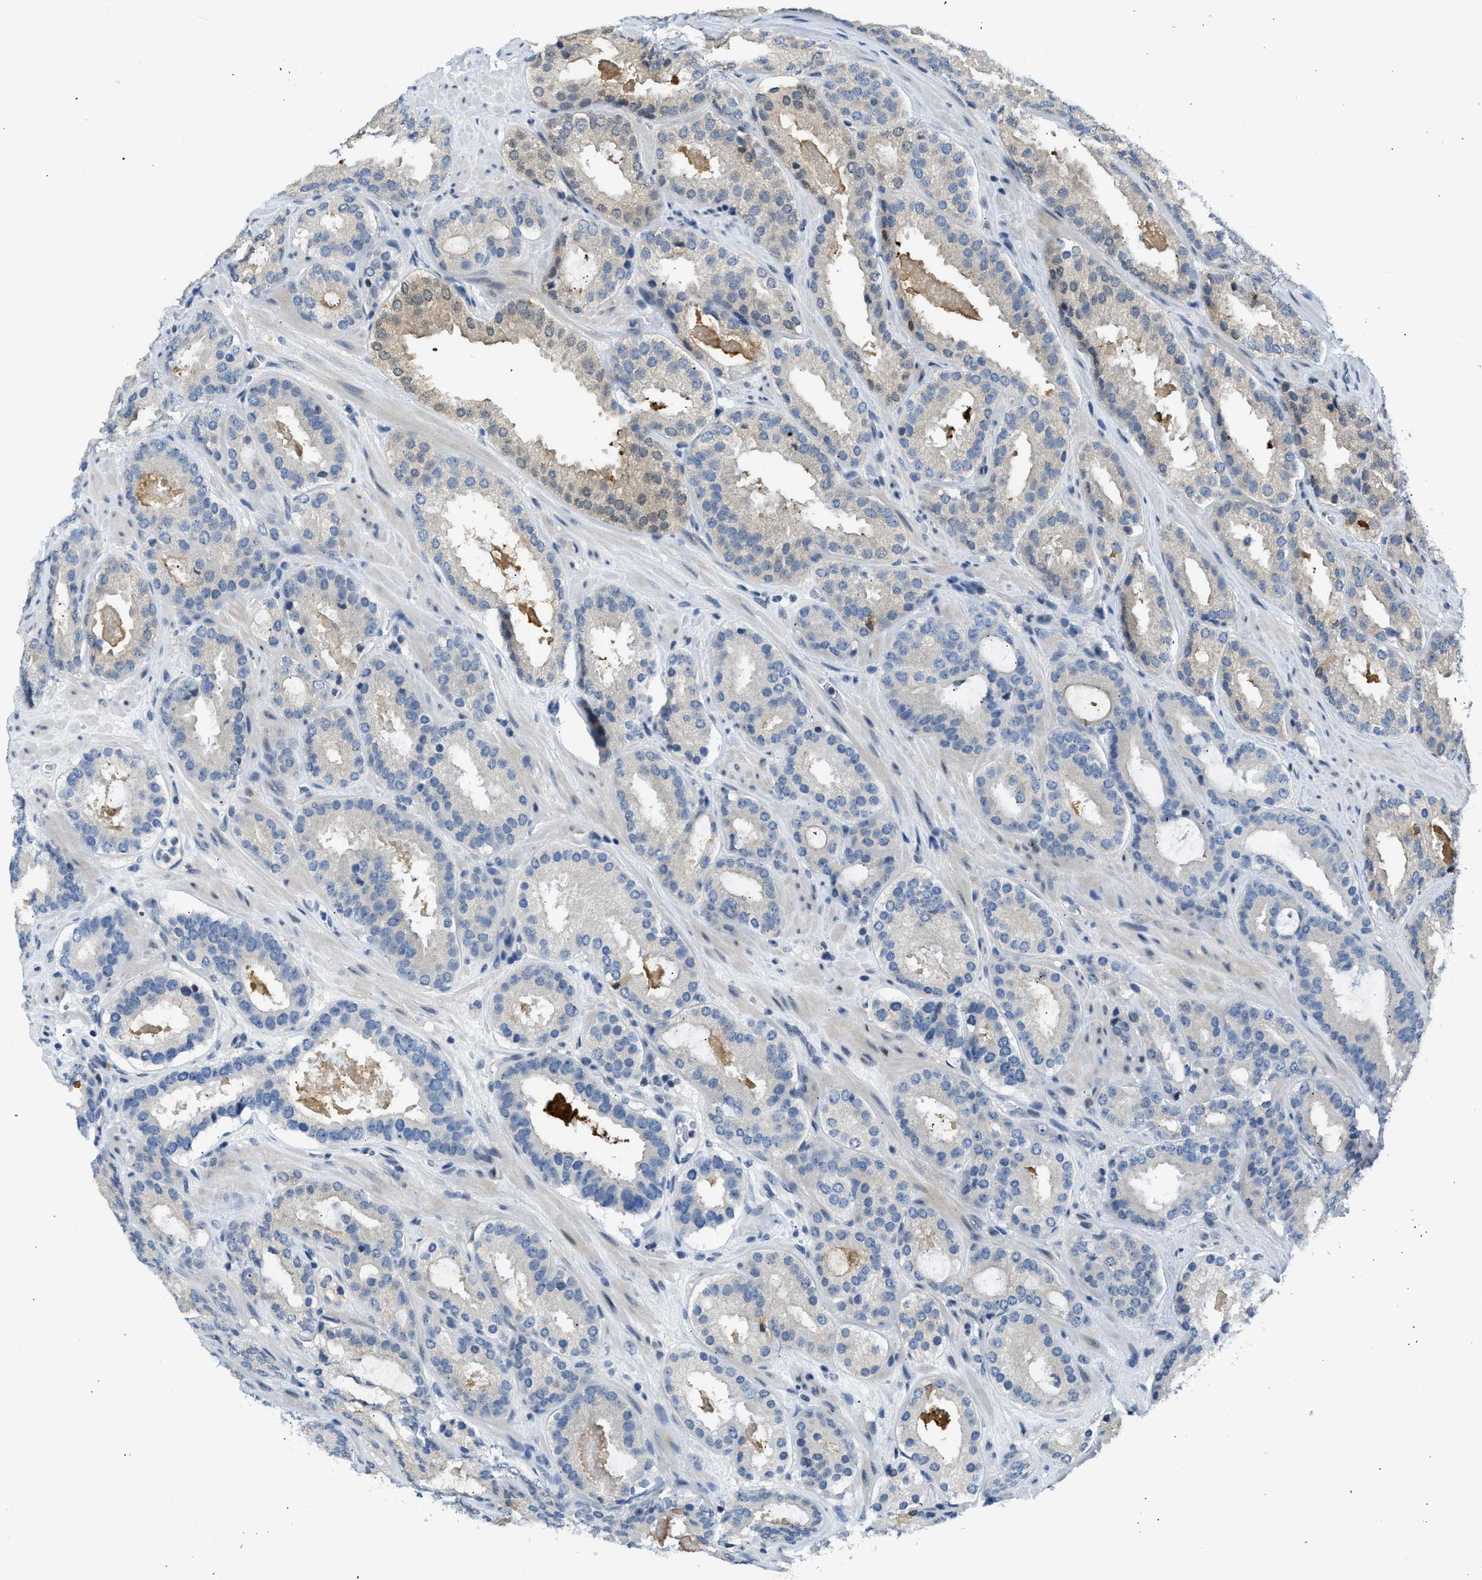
{"staining": {"intensity": "weak", "quantity": "<25%", "location": "cytoplasmic/membranous"}, "tissue": "prostate cancer", "cell_type": "Tumor cells", "image_type": "cancer", "snomed": [{"axis": "morphology", "description": "Adenocarcinoma, Low grade"}, {"axis": "topography", "description": "Prostate"}], "caption": "Protein analysis of prostate cancer displays no significant staining in tumor cells.", "gene": "OLIG3", "patient": {"sex": "male", "age": 69}}